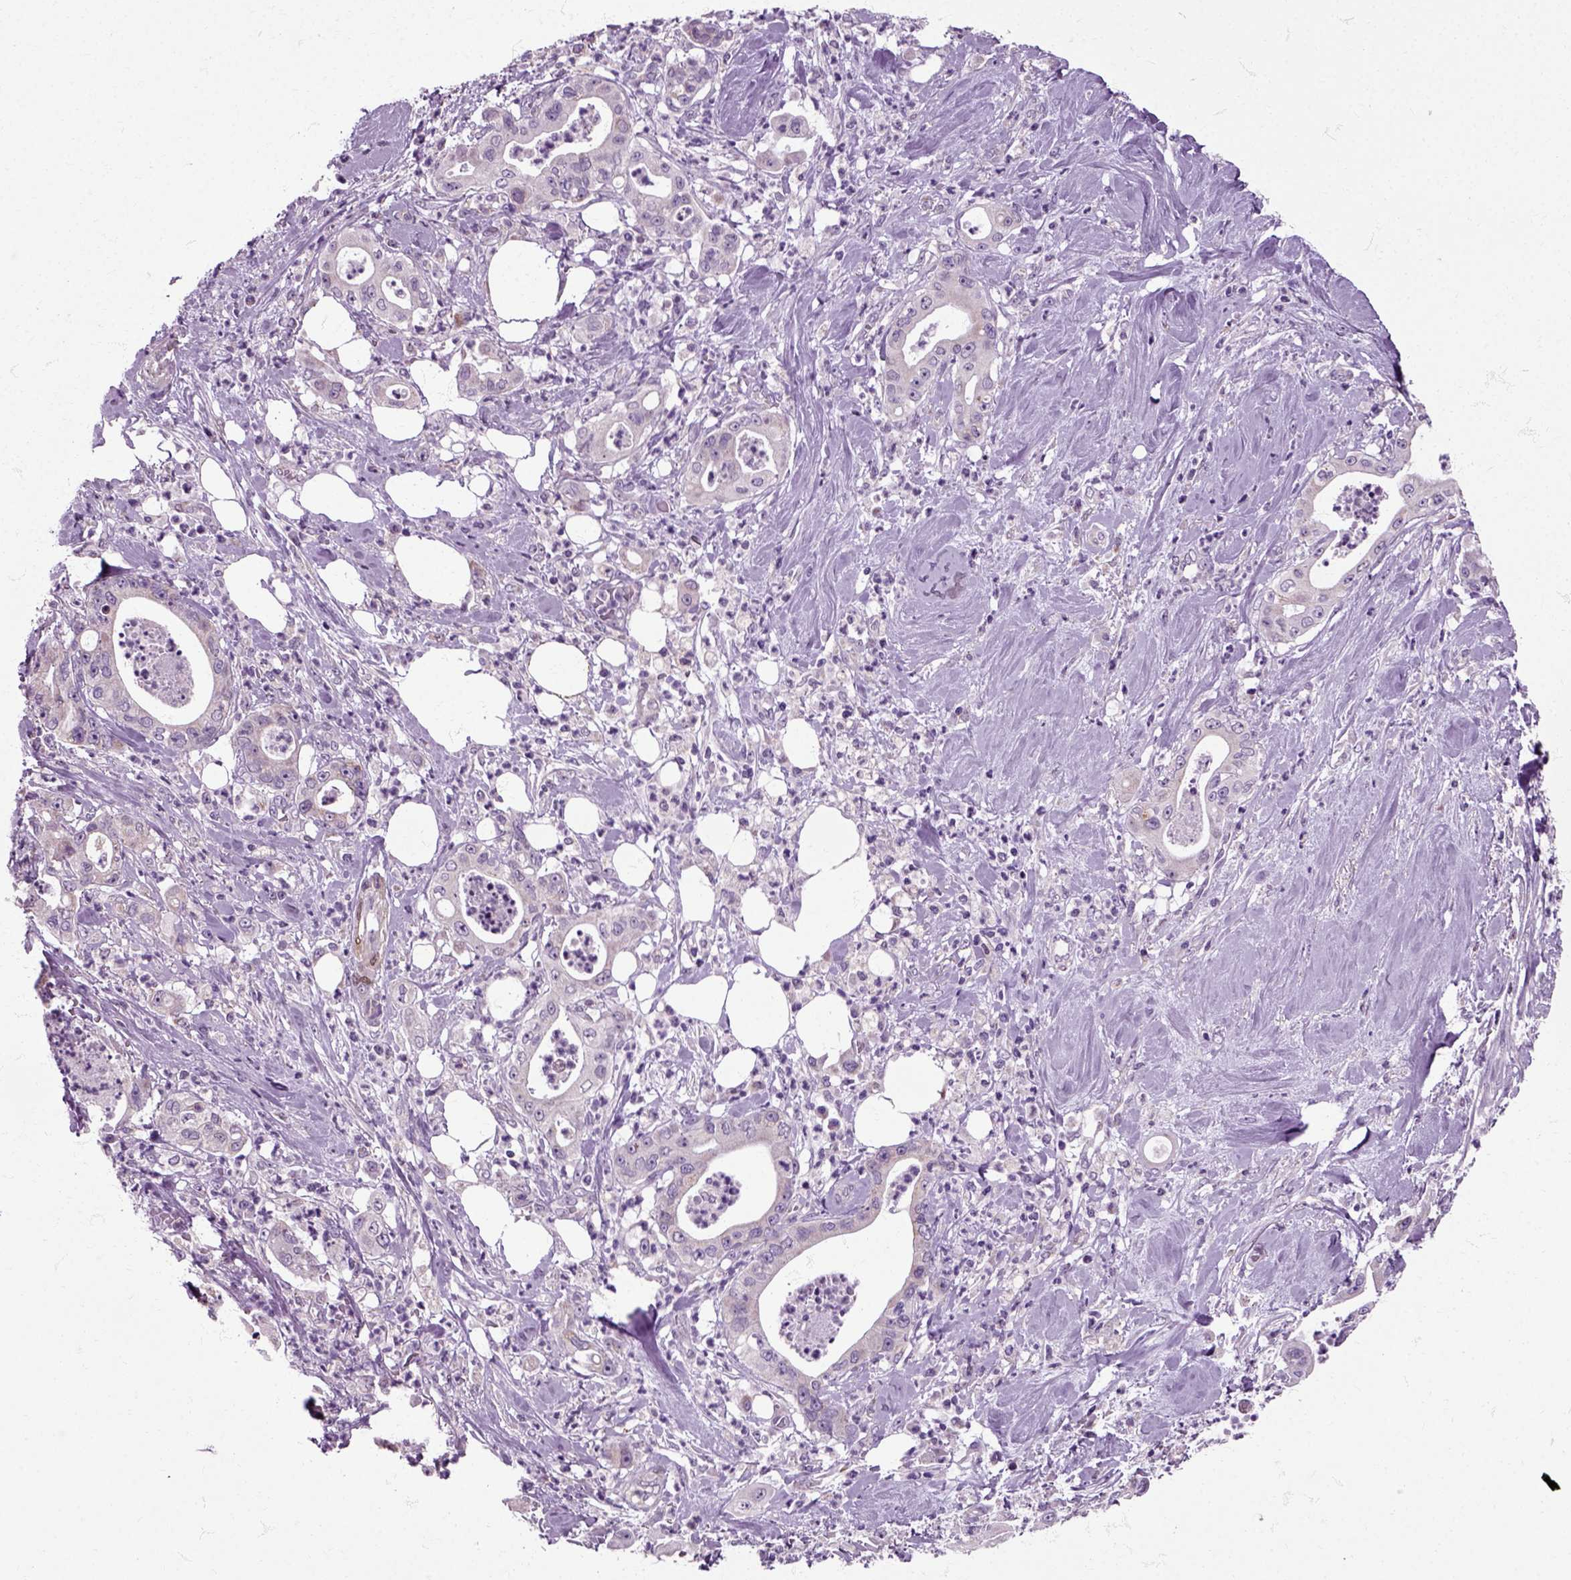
{"staining": {"intensity": "negative", "quantity": "none", "location": "none"}, "tissue": "pancreatic cancer", "cell_type": "Tumor cells", "image_type": "cancer", "snomed": [{"axis": "morphology", "description": "Adenocarcinoma, NOS"}, {"axis": "topography", "description": "Pancreas"}], "caption": "Immunohistochemistry (IHC) of human pancreatic cancer reveals no expression in tumor cells. (DAB immunohistochemistry (IHC) visualized using brightfield microscopy, high magnification).", "gene": "HSPA2", "patient": {"sex": "male", "age": 71}}